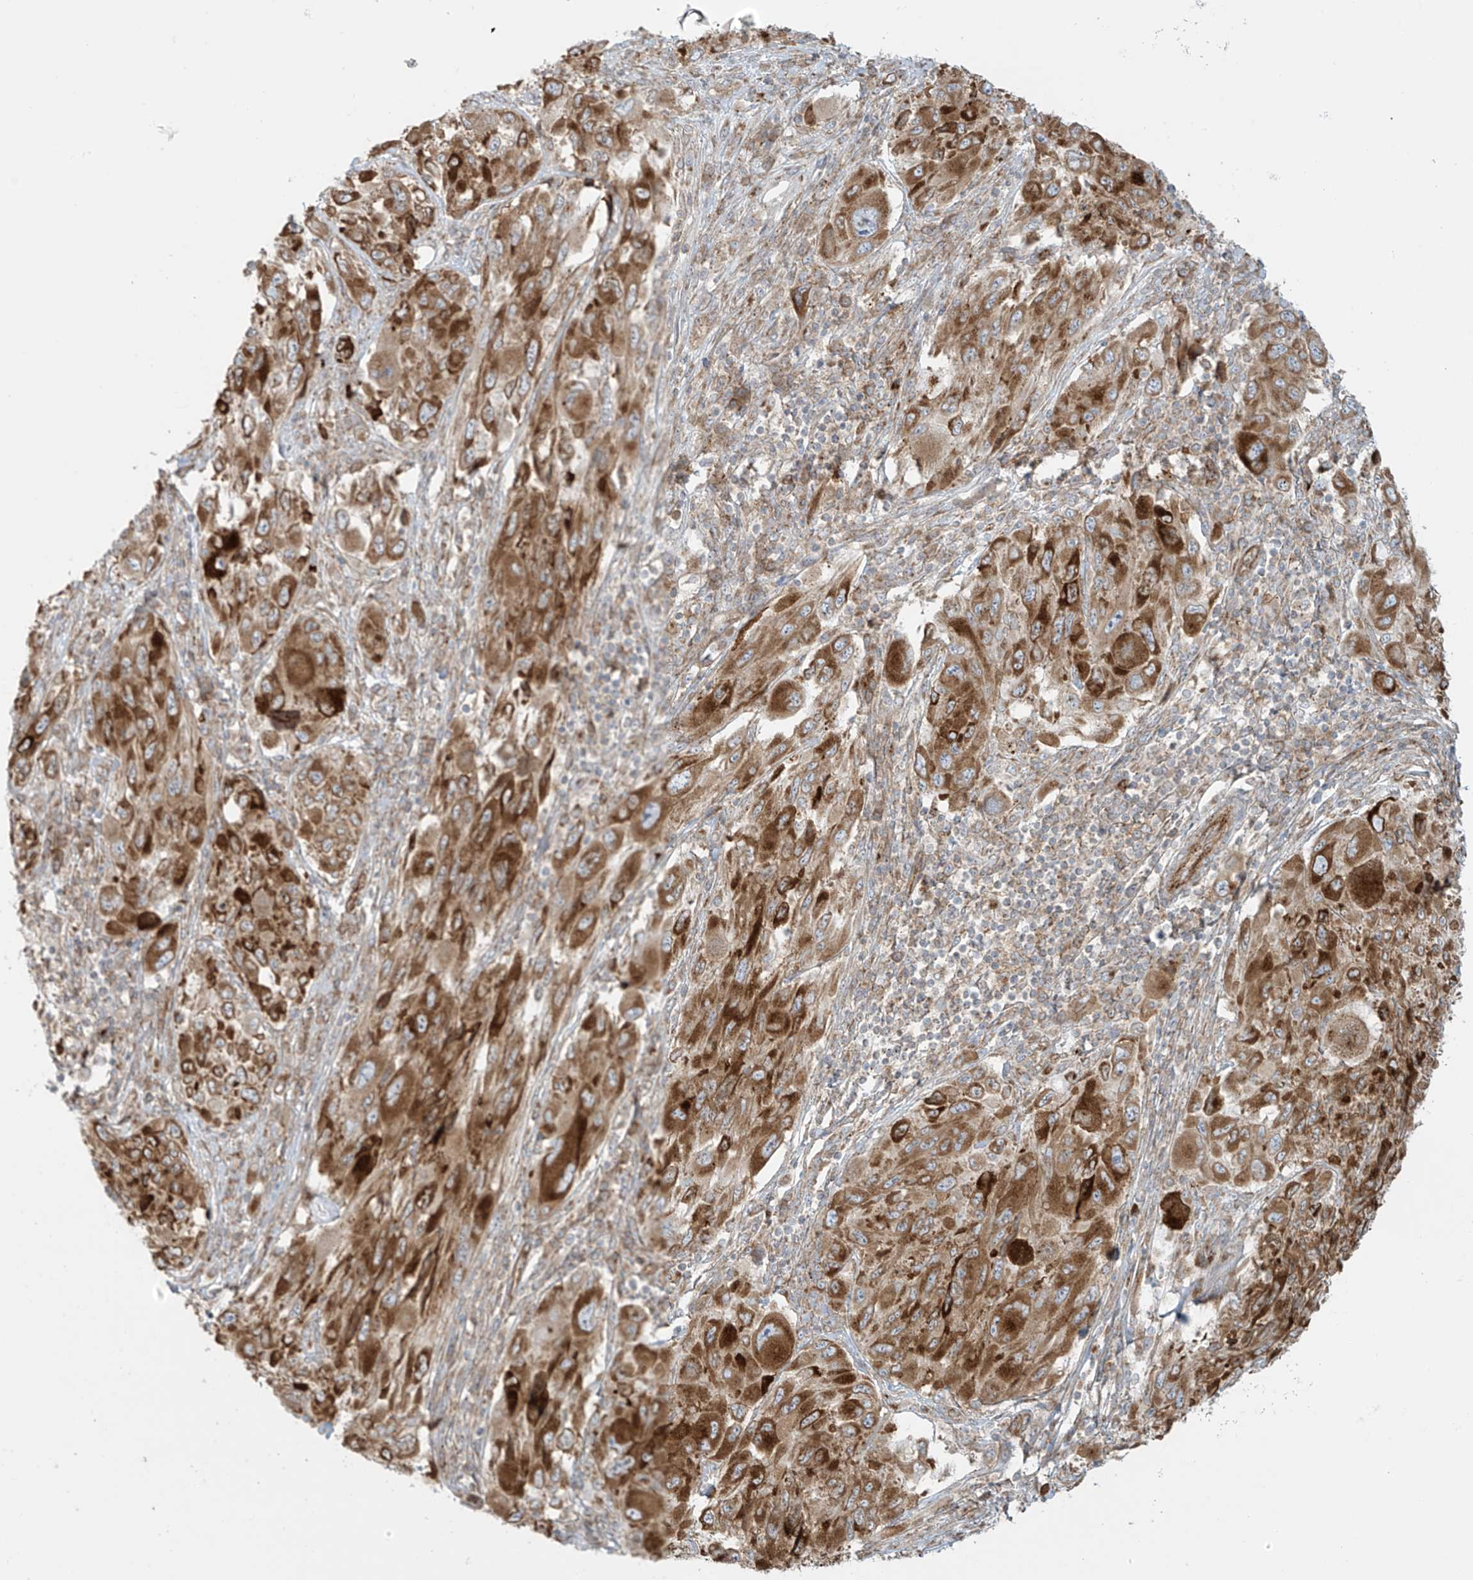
{"staining": {"intensity": "strong", "quantity": ">75%", "location": "cytoplasmic/membranous"}, "tissue": "melanoma", "cell_type": "Tumor cells", "image_type": "cancer", "snomed": [{"axis": "morphology", "description": "Malignant melanoma, NOS"}, {"axis": "topography", "description": "Skin"}], "caption": "Immunohistochemical staining of human melanoma displays strong cytoplasmic/membranous protein expression in approximately >75% of tumor cells. Ihc stains the protein of interest in brown and the nuclei are stained blue.", "gene": "LZTS3", "patient": {"sex": "female", "age": 91}}